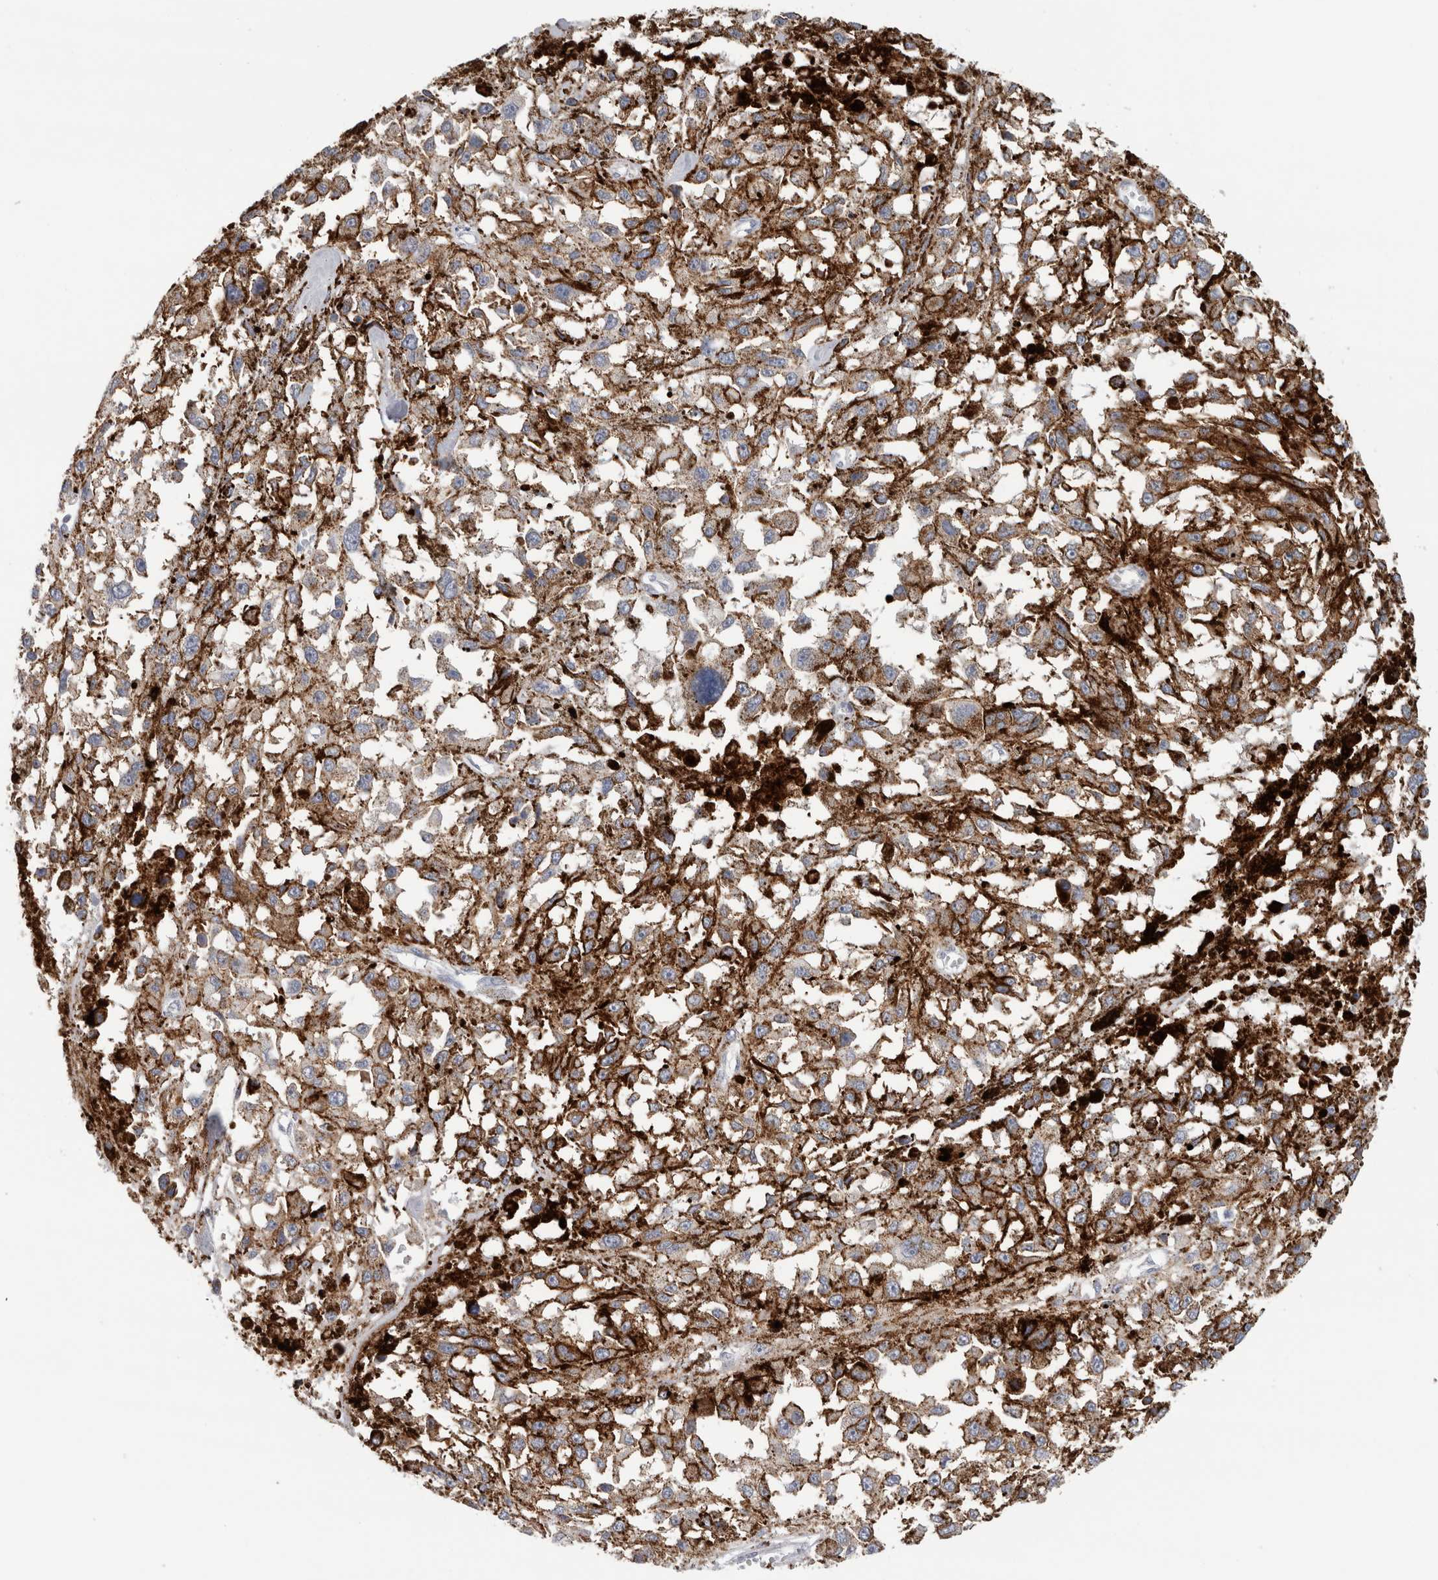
{"staining": {"intensity": "negative", "quantity": "none", "location": "none"}, "tissue": "melanoma", "cell_type": "Tumor cells", "image_type": "cancer", "snomed": [{"axis": "morphology", "description": "Malignant melanoma, Metastatic site"}, {"axis": "topography", "description": "Lymph node"}], "caption": "Tumor cells show no significant protein positivity in malignant melanoma (metastatic site).", "gene": "CD63", "patient": {"sex": "male", "age": 59}}